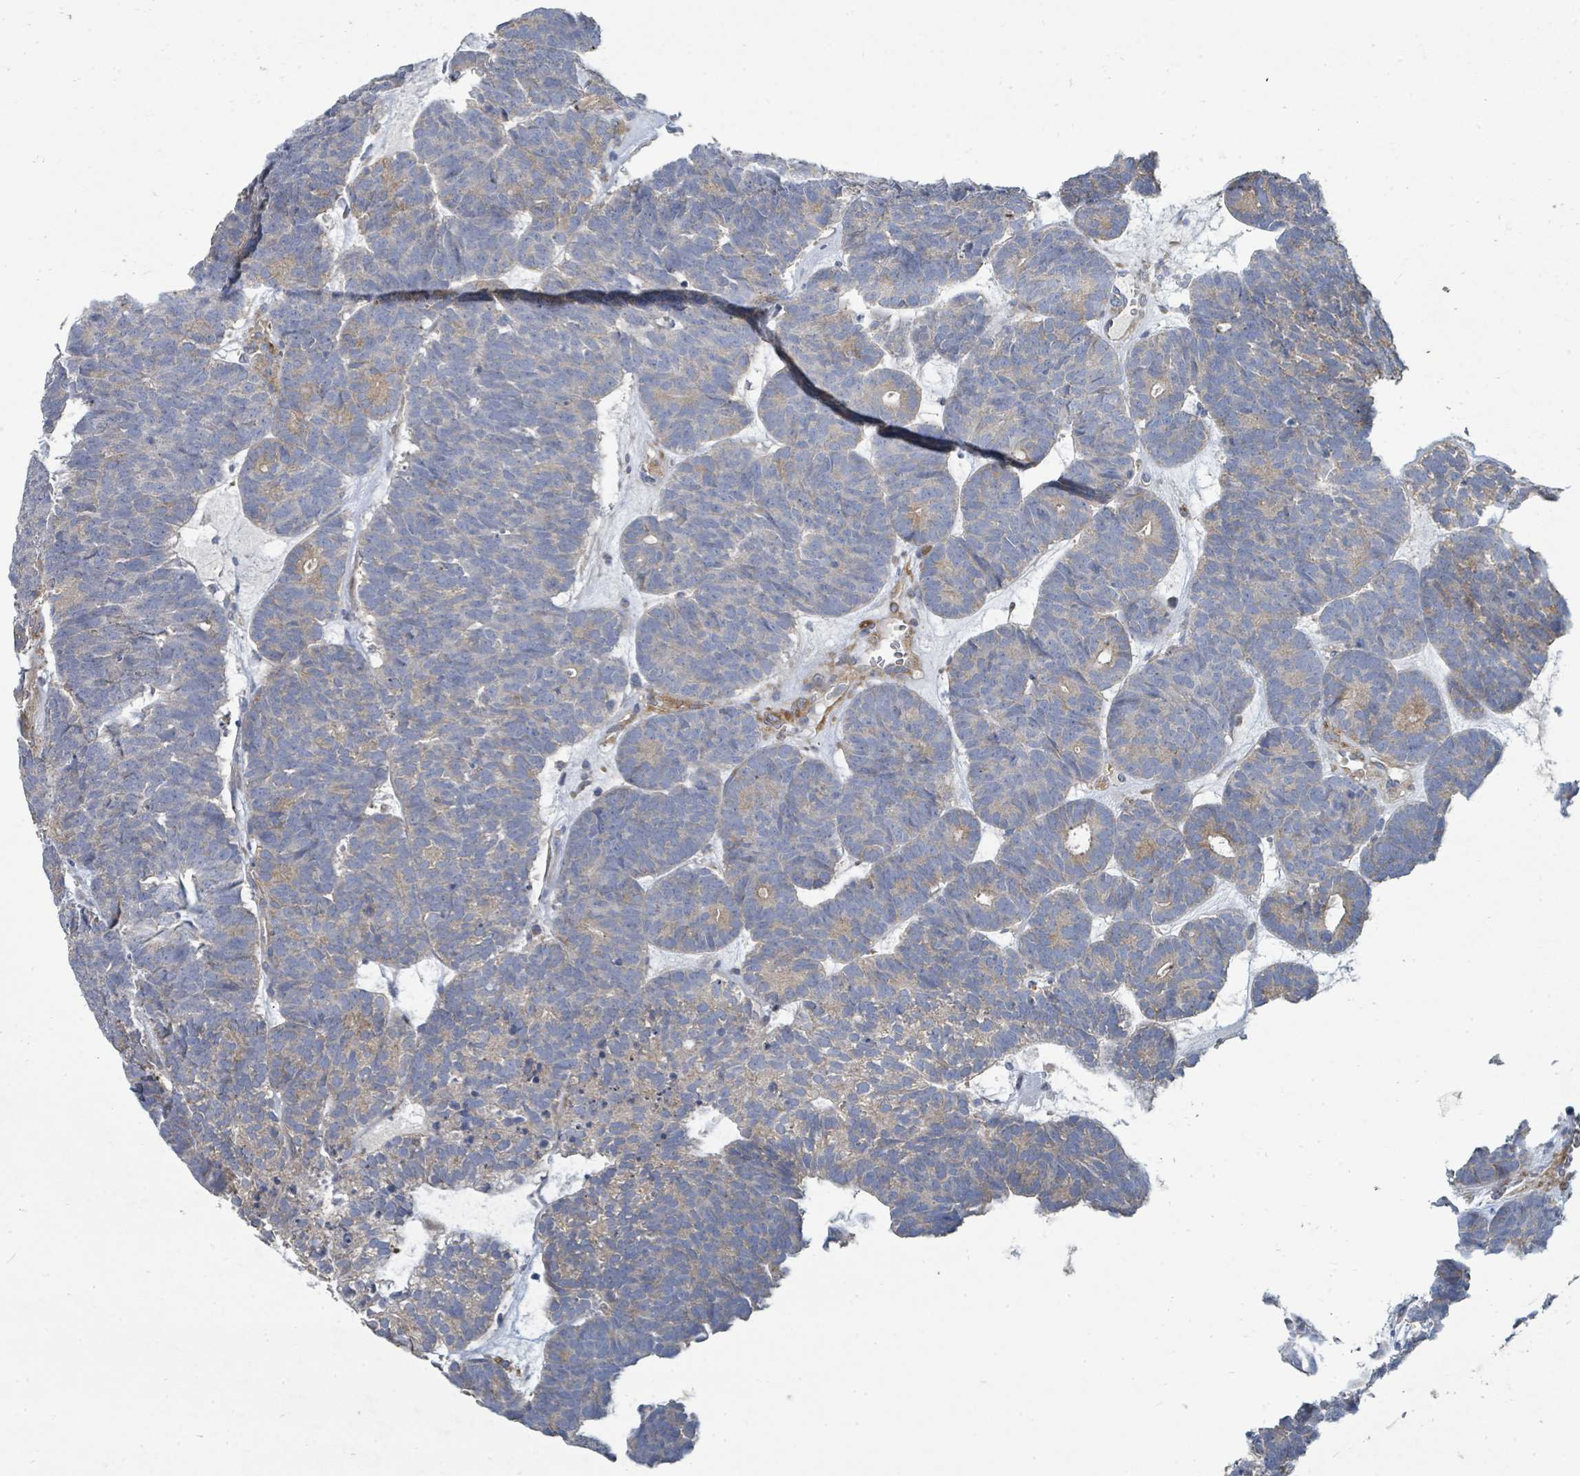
{"staining": {"intensity": "negative", "quantity": "none", "location": "none"}, "tissue": "head and neck cancer", "cell_type": "Tumor cells", "image_type": "cancer", "snomed": [{"axis": "morphology", "description": "Adenocarcinoma, NOS"}, {"axis": "topography", "description": "Head-Neck"}], "caption": "This is an immunohistochemistry photomicrograph of head and neck cancer. There is no expression in tumor cells.", "gene": "IFIT1", "patient": {"sex": "female", "age": 81}}